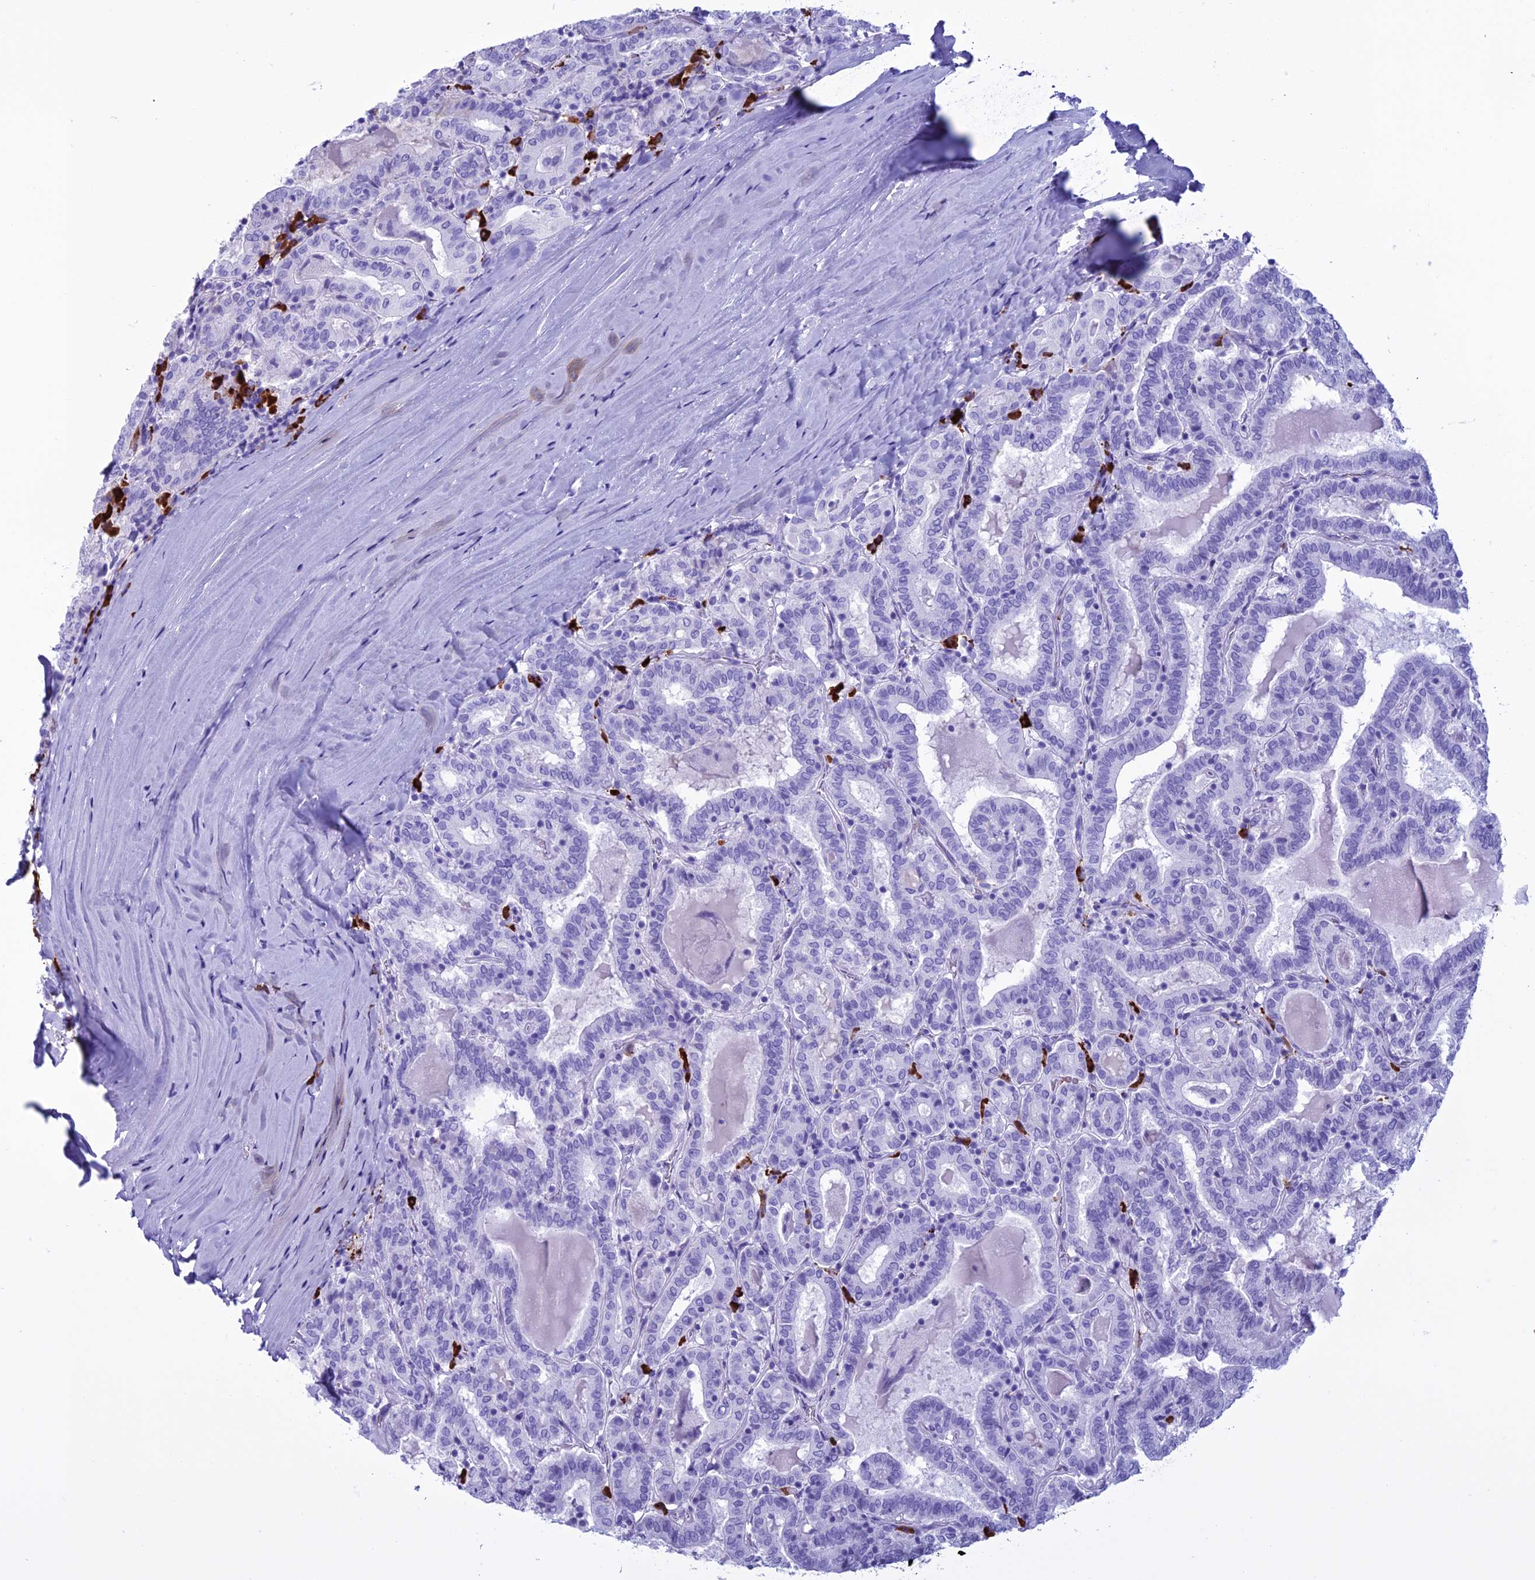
{"staining": {"intensity": "negative", "quantity": "none", "location": "none"}, "tissue": "thyroid cancer", "cell_type": "Tumor cells", "image_type": "cancer", "snomed": [{"axis": "morphology", "description": "Papillary adenocarcinoma, NOS"}, {"axis": "topography", "description": "Thyroid gland"}], "caption": "The immunohistochemistry micrograph has no significant staining in tumor cells of thyroid cancer (papillary adenocarcinoma) tissue.", "gene": "MZB1", "patient": {"sex": "female", "age": 72}}